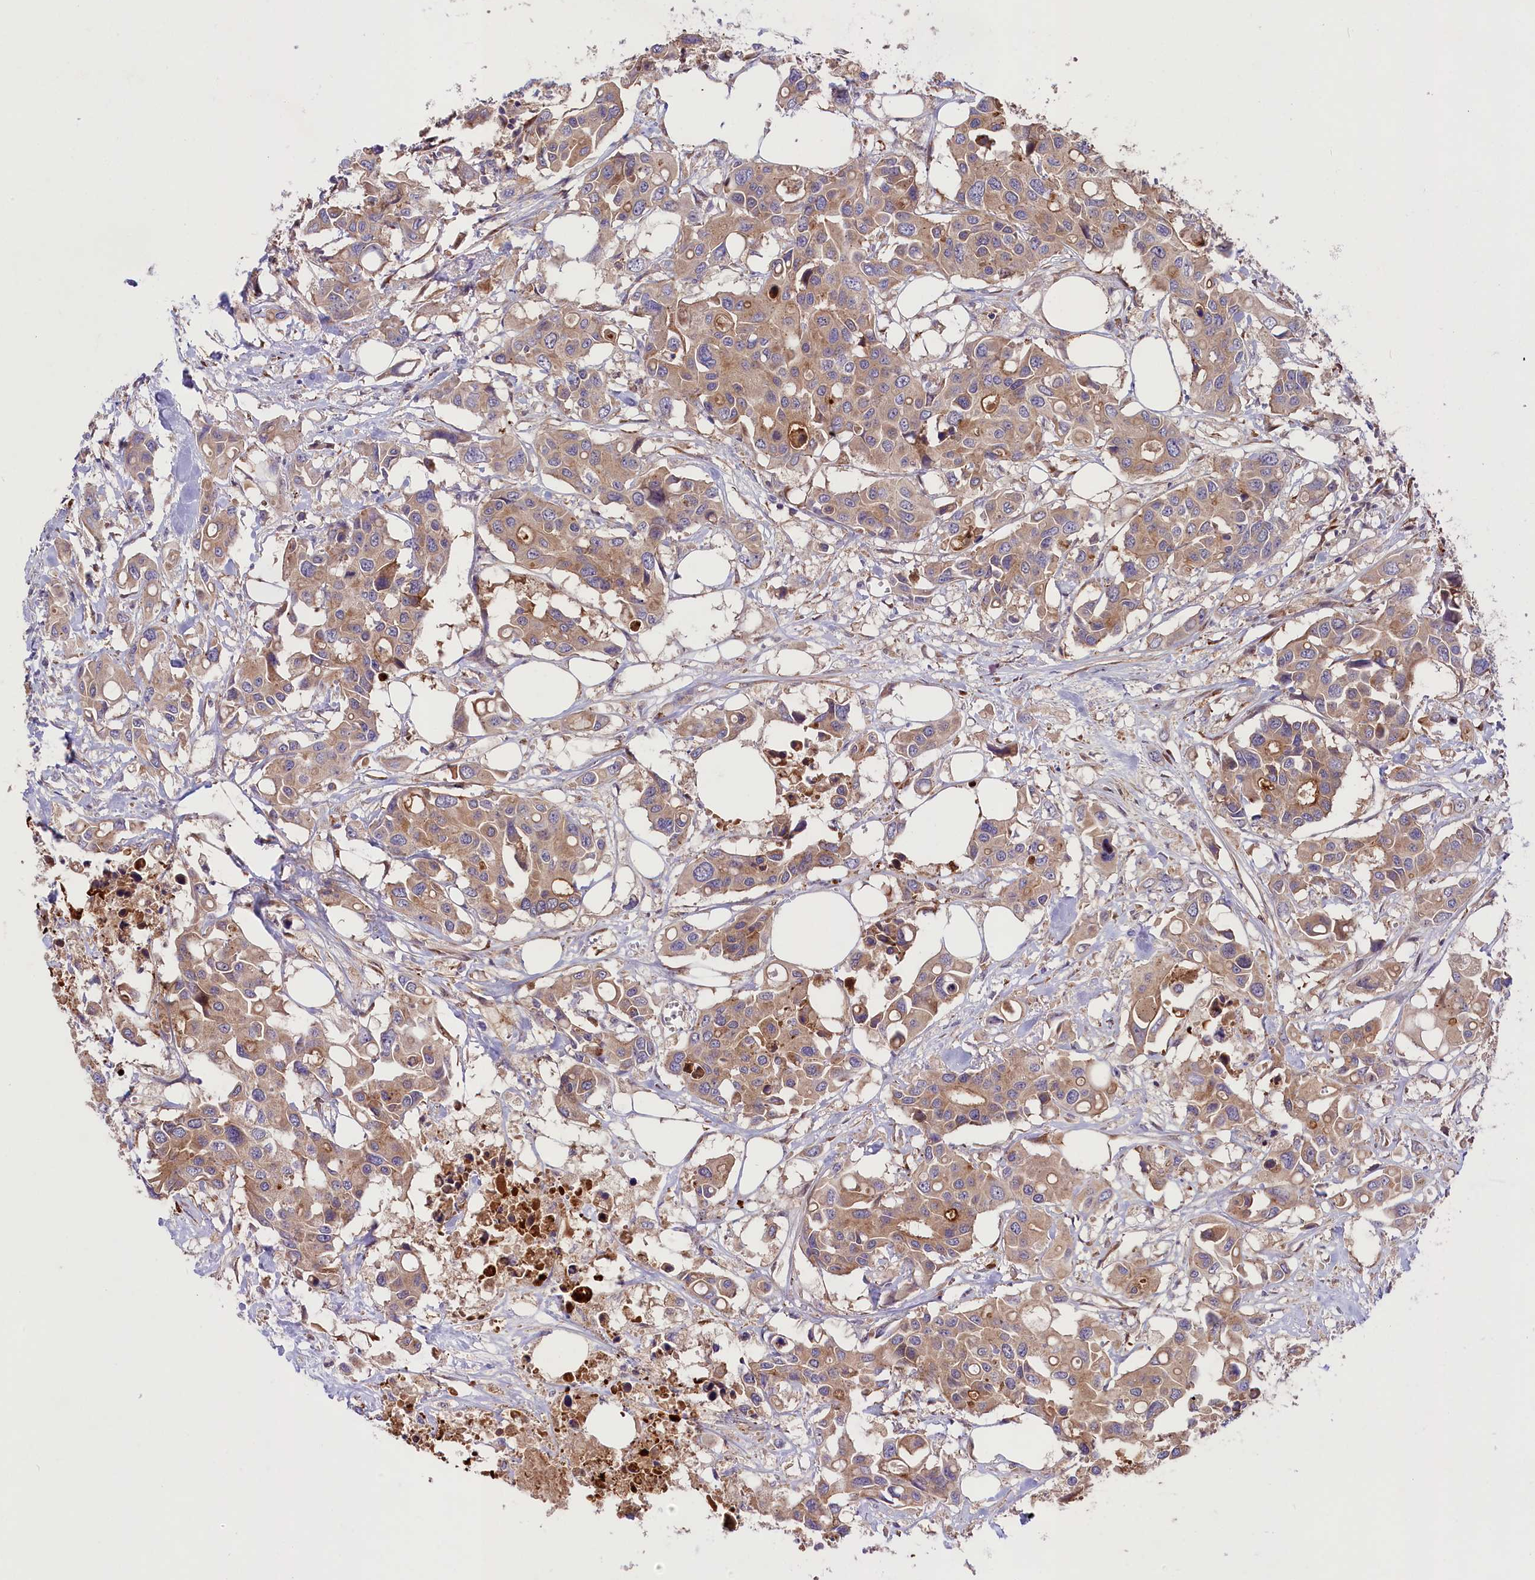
{"staining": {"intensity": "weak", "quantity": ">75%", "location": "cytoplasmic/membranous"}, "tissue": "colorectal cancer", "cell_type": "Tumor cells", "image_type": "cancer", "snomed": [{"axis": "morphology", "description": "Adenocarcinoma, NOS"}, {"axis": "topography", "description": "Colon"}], "caption": "Immunohistochemistry (IHC) (DAB) staining of human colorectal adenocarcinoma displays weak cytoplasmic/membranous protein expression in approximately >75% of tumor cells.", "gene": "COG8", "patient": {"sex": "male", "age": 77}}